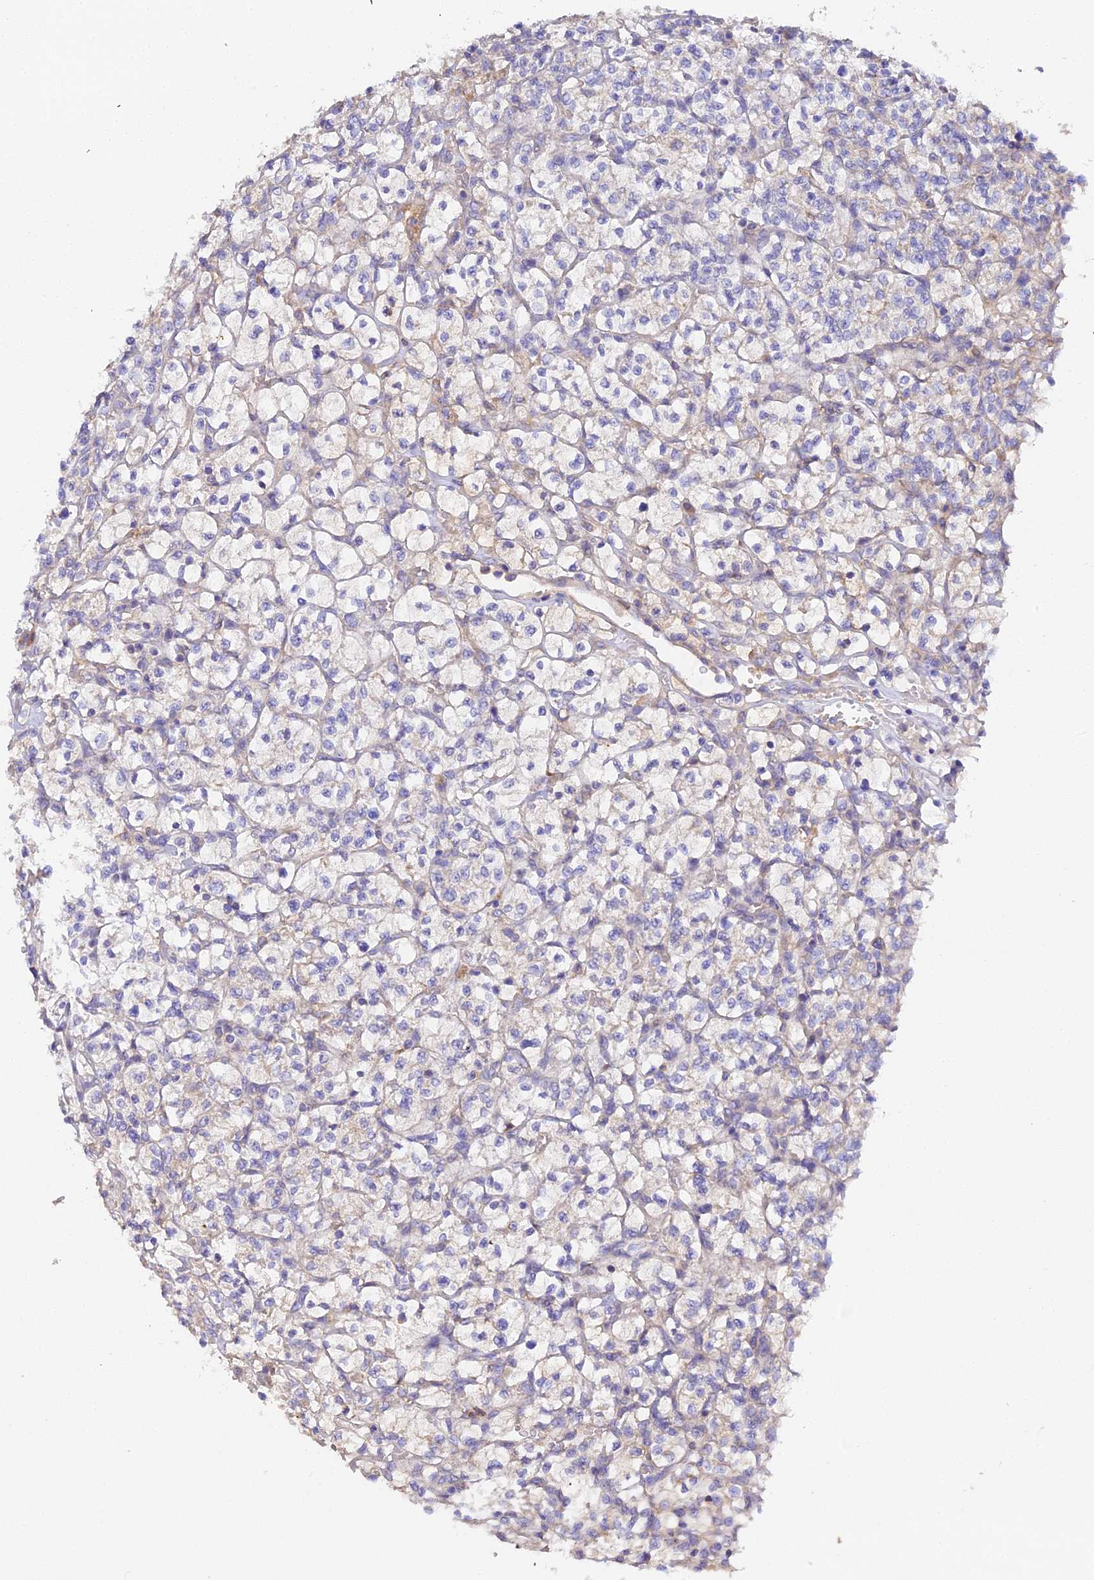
{"staining": {"intensity": "negative", "quantity": "none", "location": "none"}, "tissue": "renal cancer", "cell_type": "Tumor cells", "image_type": "cancer", "snomed": [{"axis": "morphology", "description": "Adenocarcinoma, NOS"}, {"axis": "topography", "description": "Kidney"}], "caption": "This is an immunohistochemistry photomicrograph of adenocarcinoma (renal). There is no expression in tumor cells.", "gene": "SCX", "patient": {"sex": "female", "age": 64}}